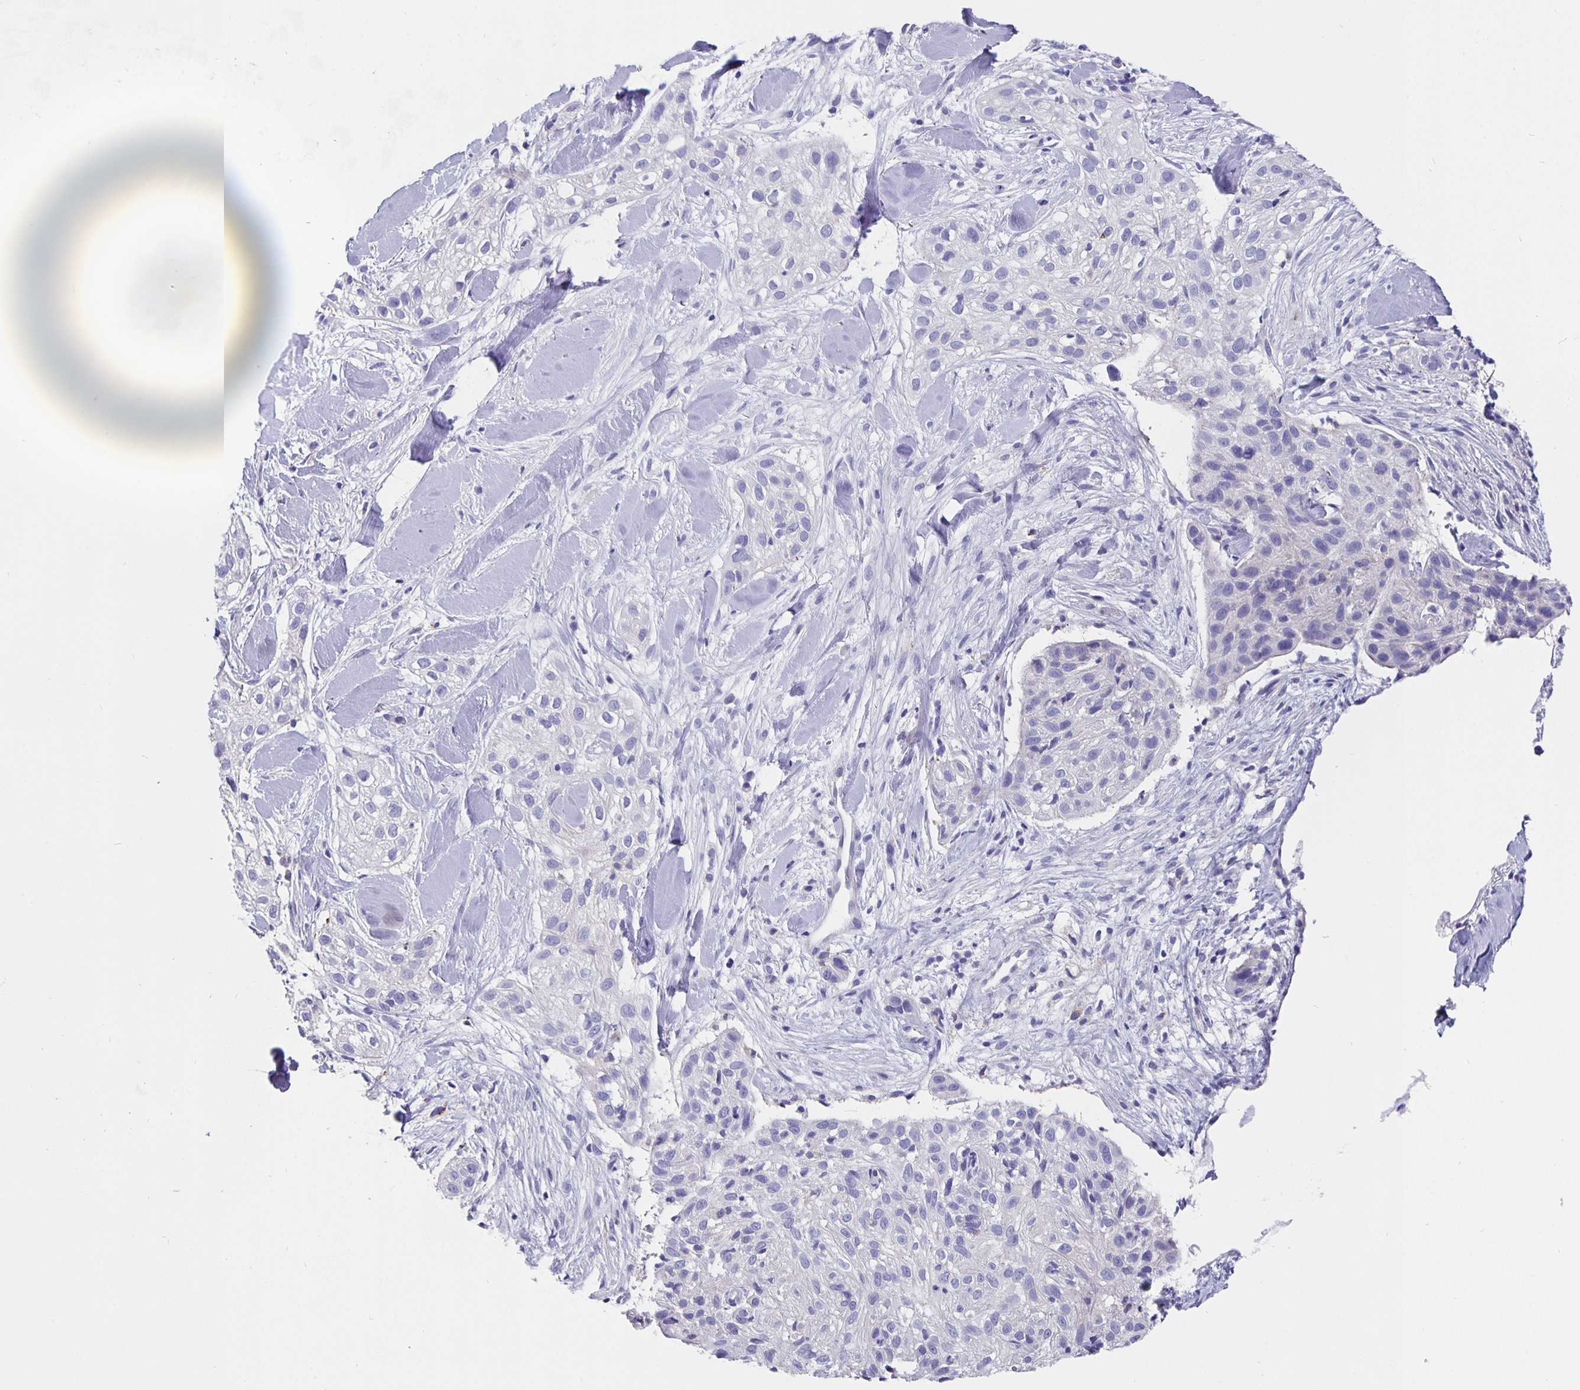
{"staining": {"intensity": "negative", "quantity": "none", "location": "none"}, "tissue": "skin cancer", "cell_type": "Tumor cells", "image_type": "cancer", "snomed": [{"axis": "morphology", "description": "Squamous cell carcinoma, NOS"}, {"axis": "topography", "description": "Skin"}], "caption": "IHC histopathology image of skin squamous cell carcinoma stained for a protein (brown), which reveals no positivity in tumor cells.", "gene": "CFAP74", "patient": {"sex": "male", "age": 82}}